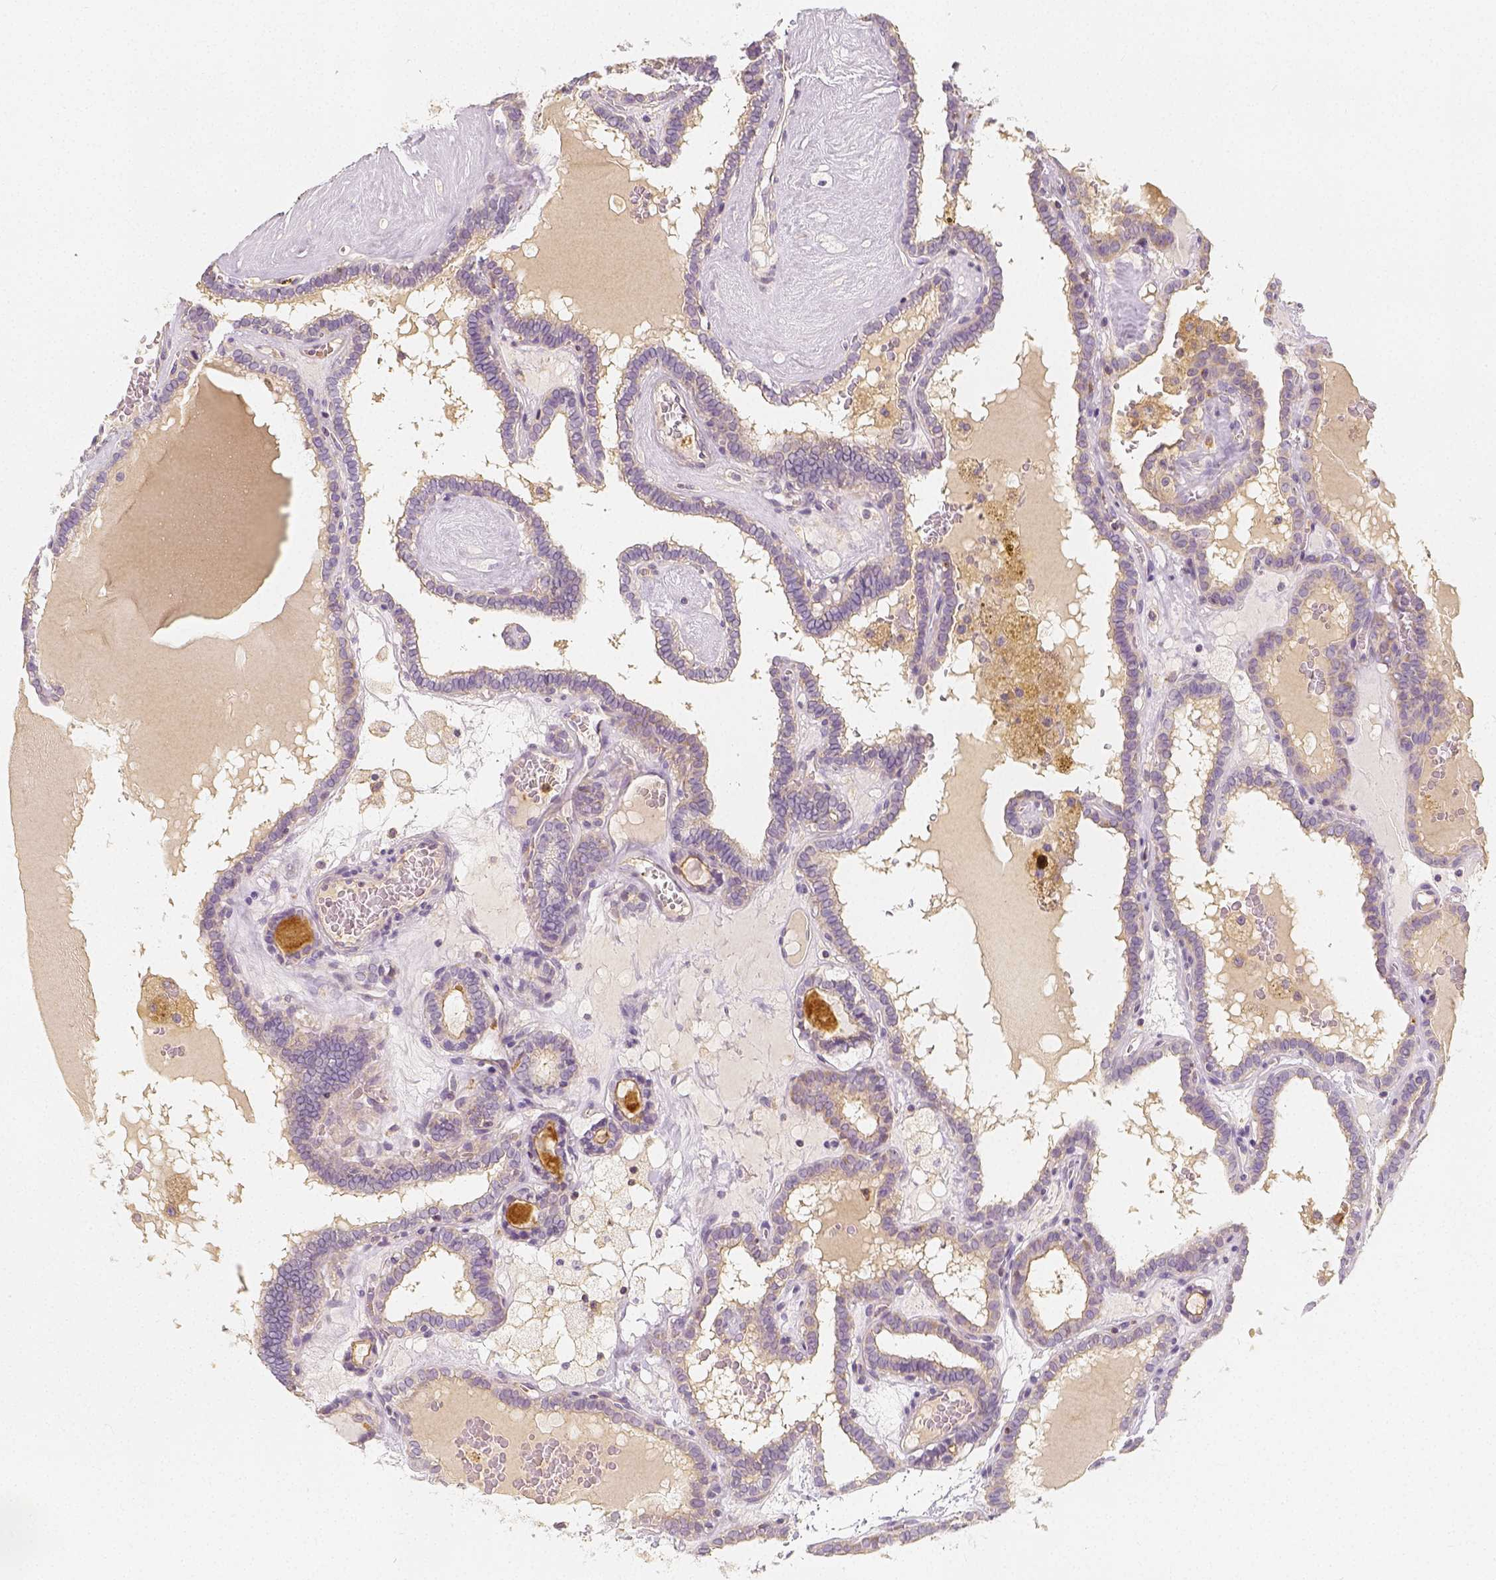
{"staining": {"intensity": "negative", "quantity": "none", "location": "none"}, "tissue": "thyroid cancer", "cell_type": "Tumor cells", "image_type": "cancer", "snomed": [{"axis": "morphology", "description": "Papillary adenocarcinoma, NOS"}, {"axis": "topography", "description": "Thyroid gland"}], "caption": "This is a histopathology image of immunohistochemistry staining of thyroid papillary adenocarcinoma, which shows no positivity in tumor cells.", "gene": "PTPRJ", "patient": {"sex": "female", "age": 39}}